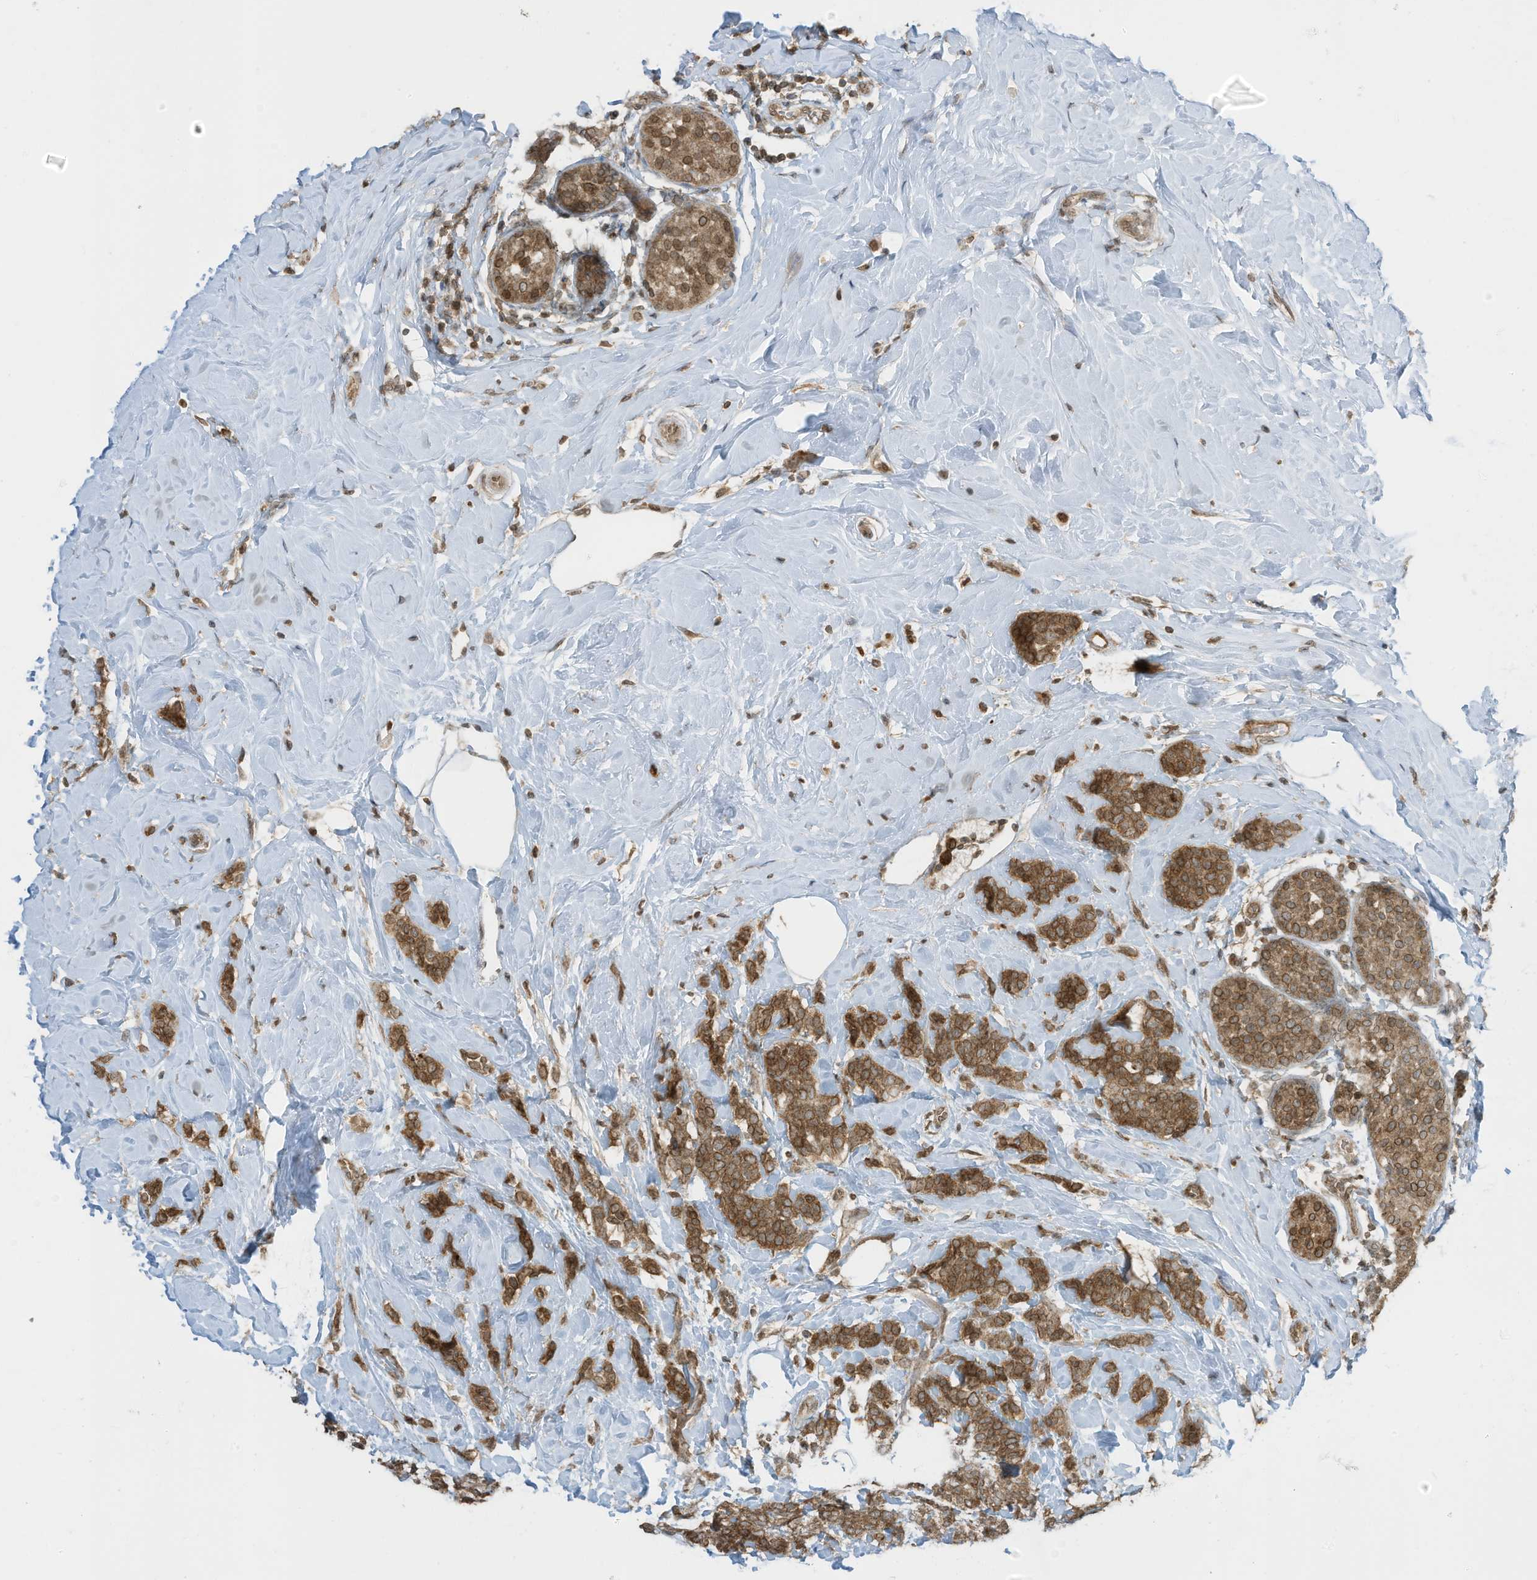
{"staining": {"intensity": "moderate", "quantity": ">75%", "location": "cytoplasmic/membranous,nuclear"}, "tissue": "breast cancer", "cell_type": "Tumor cells", "image_type": "cancer", "snomed": [{"axis": "morphology", "description": "Lobular carcinoma, in situ"}, {"axis": "morphology", "description": "Lobular carcinoma"}, {"axis": "topography", "description": "Breast"}], "caption": "A photomicrograph of lobular carcinoma in situ (breast) stained for a protein reveals moderate cytoplasmic/membranous and nuclear brown staining in tumor cells.", "gene": "KPNB1", "patient": {"sex": "female", "age": 41}}